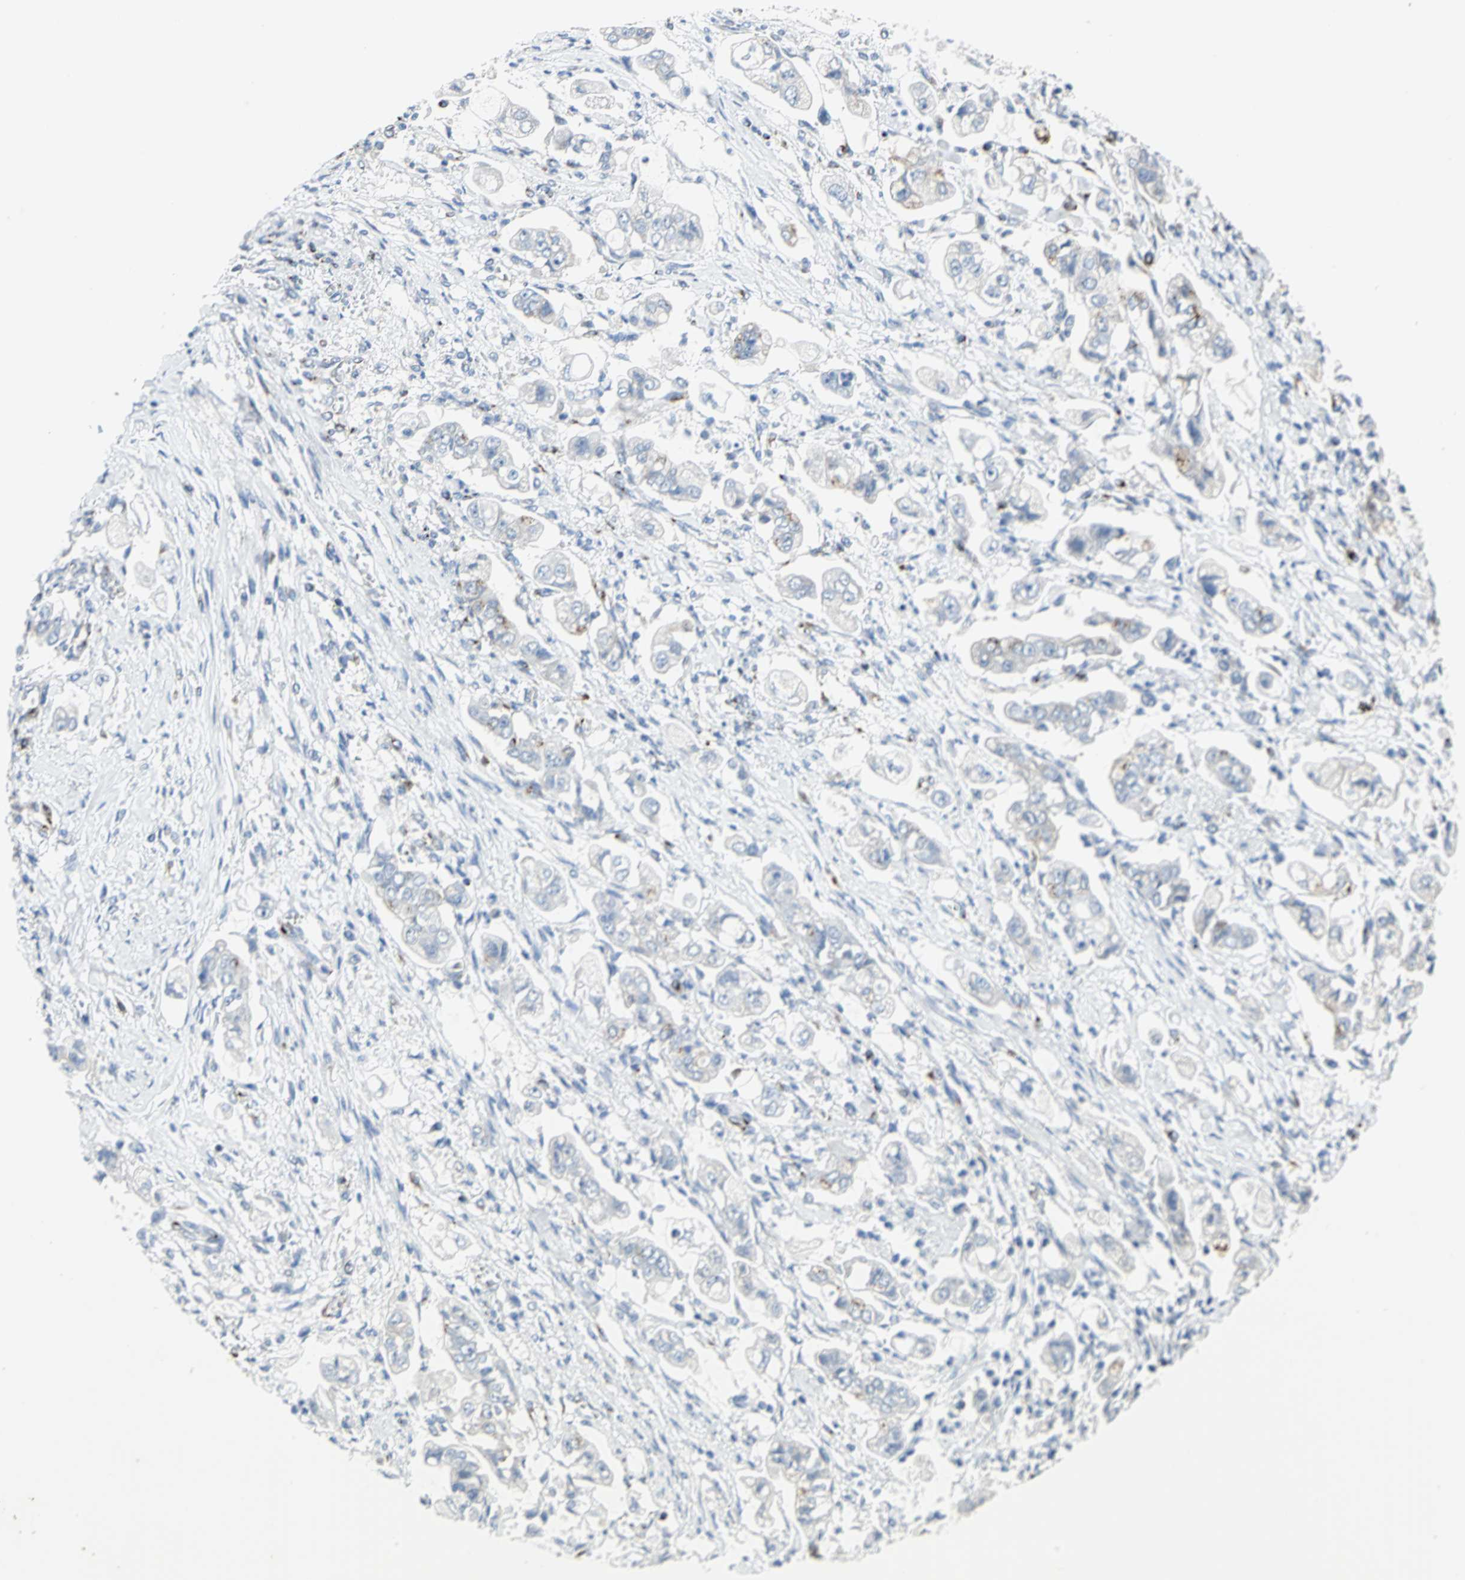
{"staining": {"intensity": "weak", "quantity": "<25%", "location": "cytoplasmic/membranous"}, "tissue": "stomach cancer", "cell_type": "Tumor cells", "image_type": "cancer", "snomed": [{"axis": "morphology", "description": "Adenocarcinoma, NOS"}, {"axis": "topography", "description": "Stomach"}], "caption": "Protein analysis of stomach adenocarcinoma reveals no significant staining in tumor cells.", "gene": "GPR3", "patient": {"sex": "male", "age": 62}}